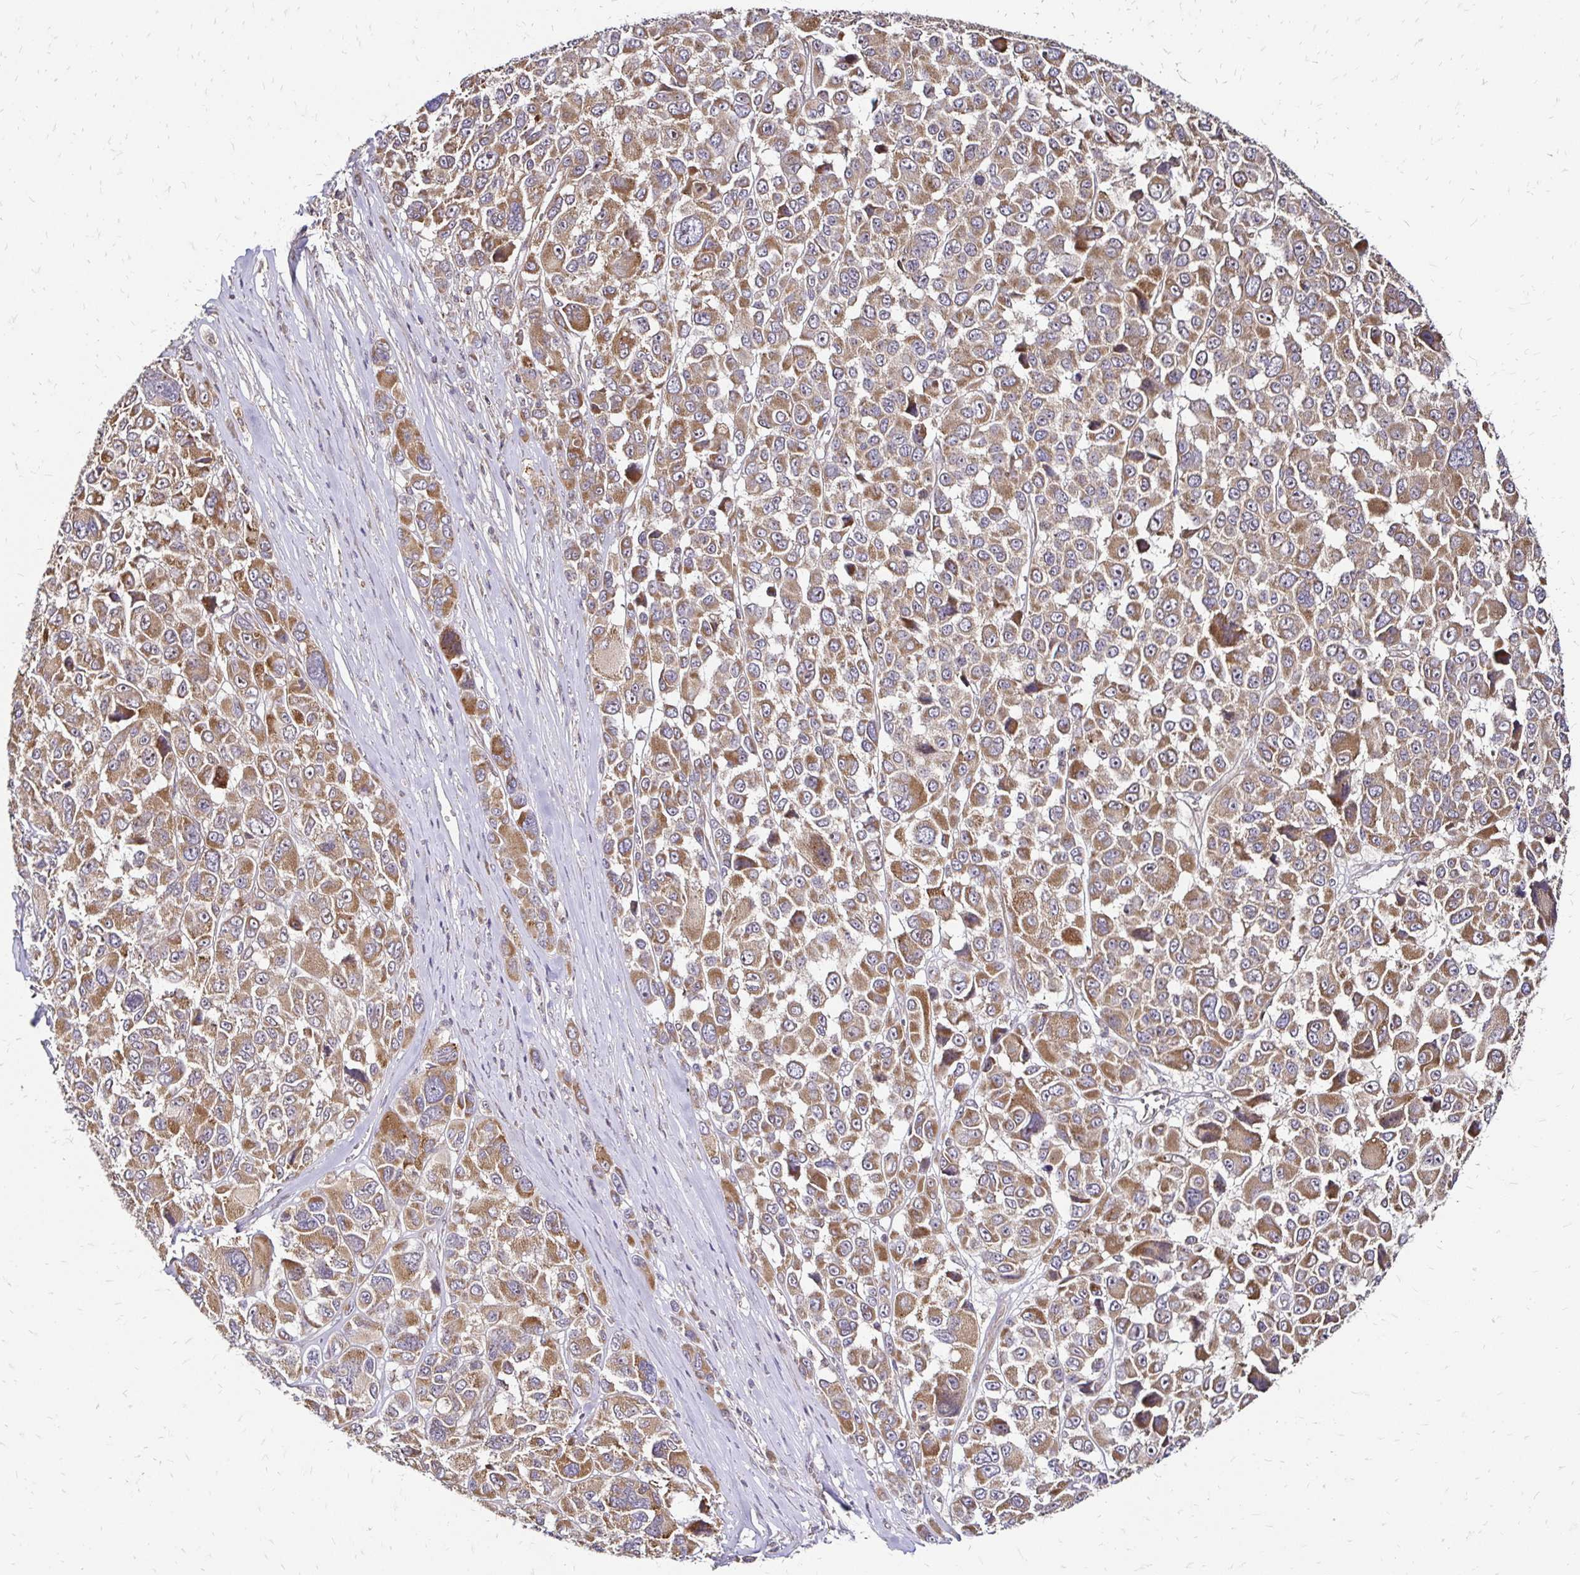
{"staining": {"intensity": "moderate", "quantity": ">75%", "location": "cytoplasmic/membranous"}, "tissue": "melanoma", "cell_type": "Tumor cells", "image_type": "cancer", "snomed": [{"axis": "morphology", "description": "Malignant melanoma, NOS"}, {"axis": "topography", "description": "Skin"}], "caption": "Tumor cells exhibit moderate cytoplasmic/membranous staining in about >75% of cells in melanoma. (DAB (3,3'-diaminobenzidine) IHC with brightfield microscopy, high magnification).", "gene": "ZW10", "patient": {"sex": "female", "age": 66}}